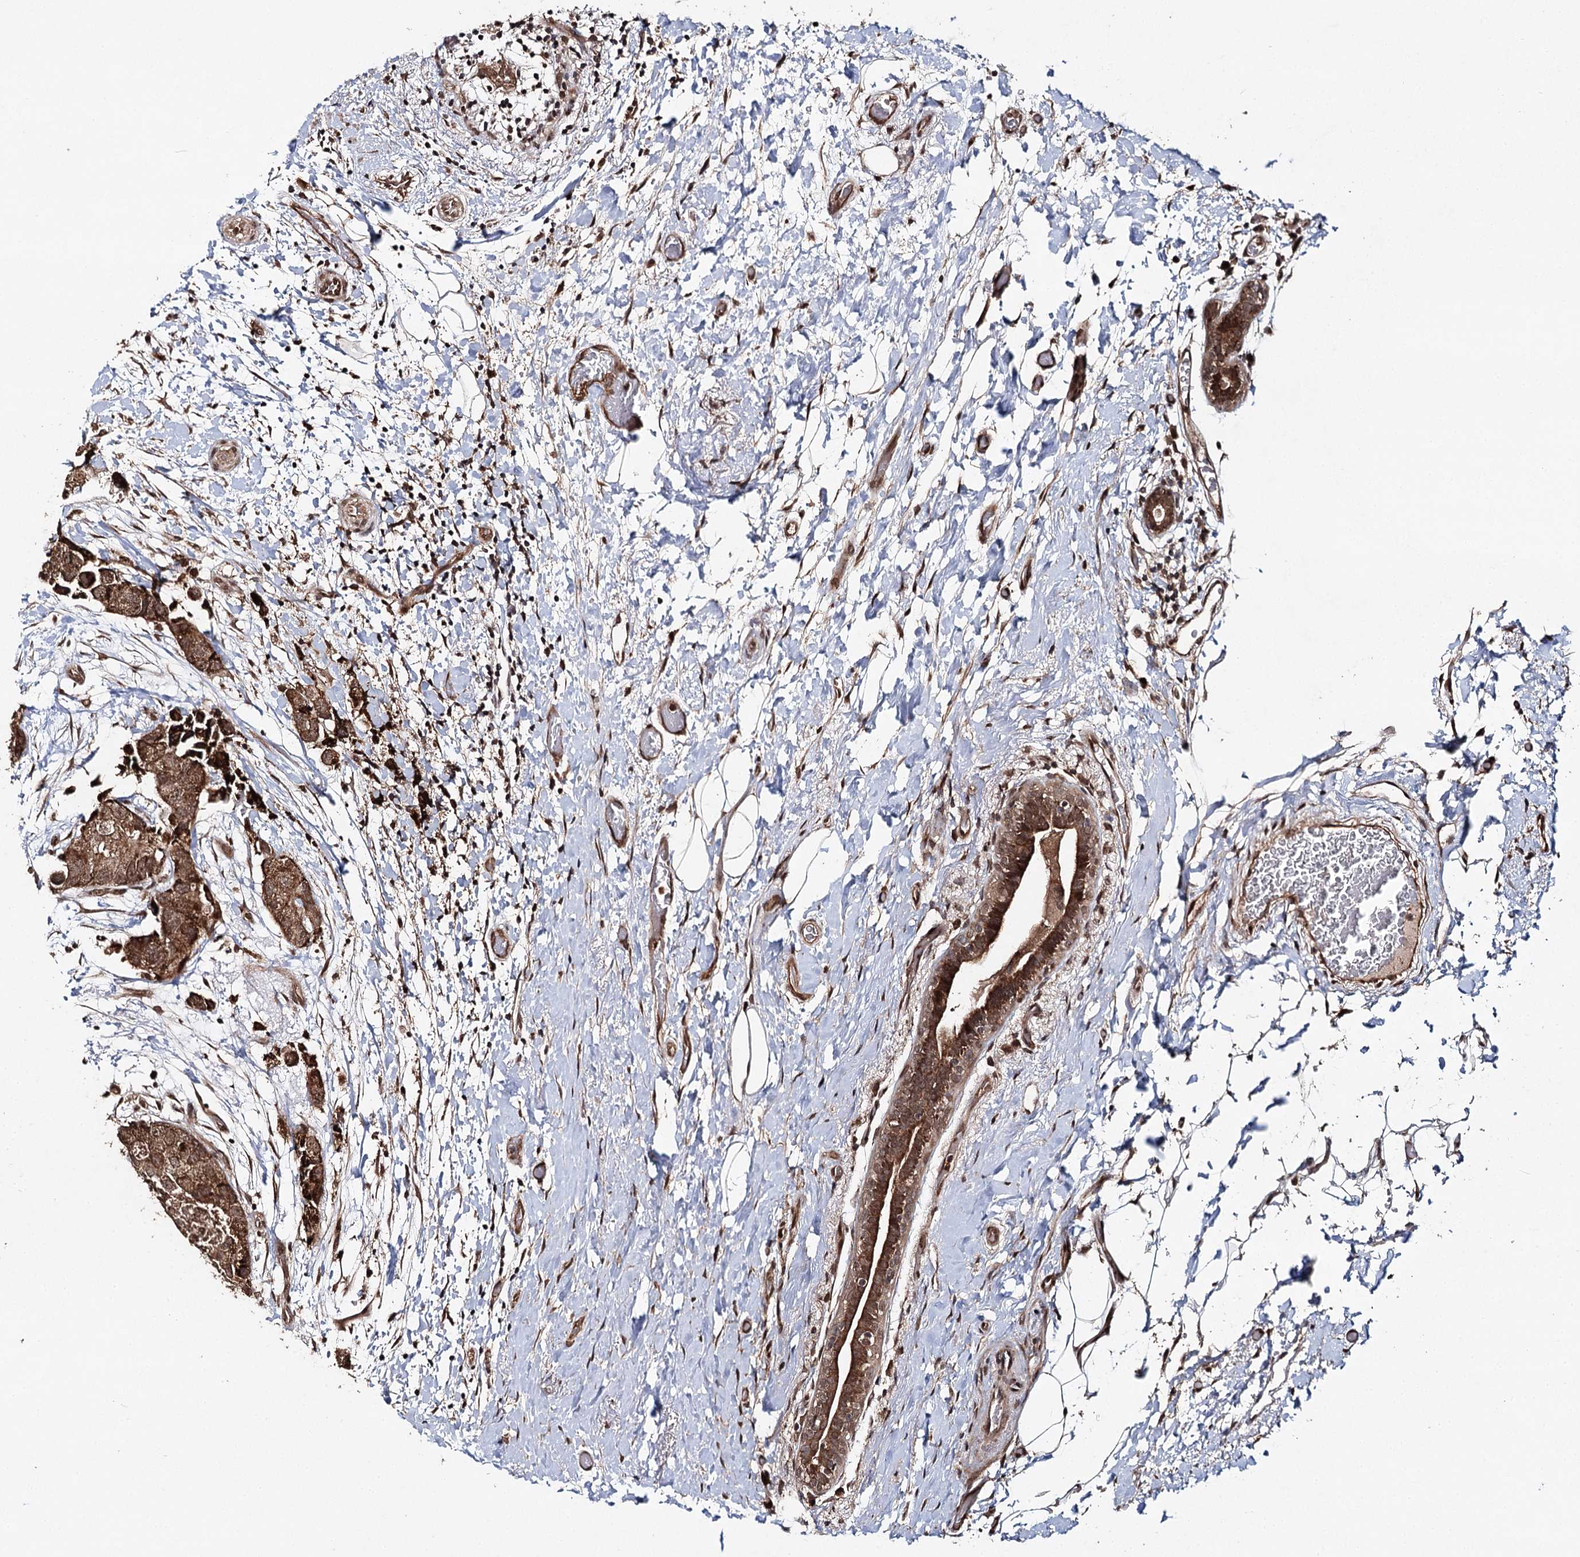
{"staining": {"intensity": "moderate", "quantity": ">75%", "location": "cytoplasmic/membranous"}, "tissue": "breast cancer", "cell_type": "Tumor cells", "image_type": "cancer", "snomed": [{"axis": "morphology", "description": "Duct carcinoma"}, {"axis": "topography", "description": "Breast"}], "caption": "High-magnification brightfield microscopy of intraductal carcinoma (breast) stained with DAB (3,3'-diaminobenzidine) (brown) and counterstained with hematoxylin (blue). tumor cells exhibit moderate cytoplasmic/membranous expression is present in approximately>75% of cells.", "gene": "ZNRF3", "patient": {"sex": "female", "age": 62}}